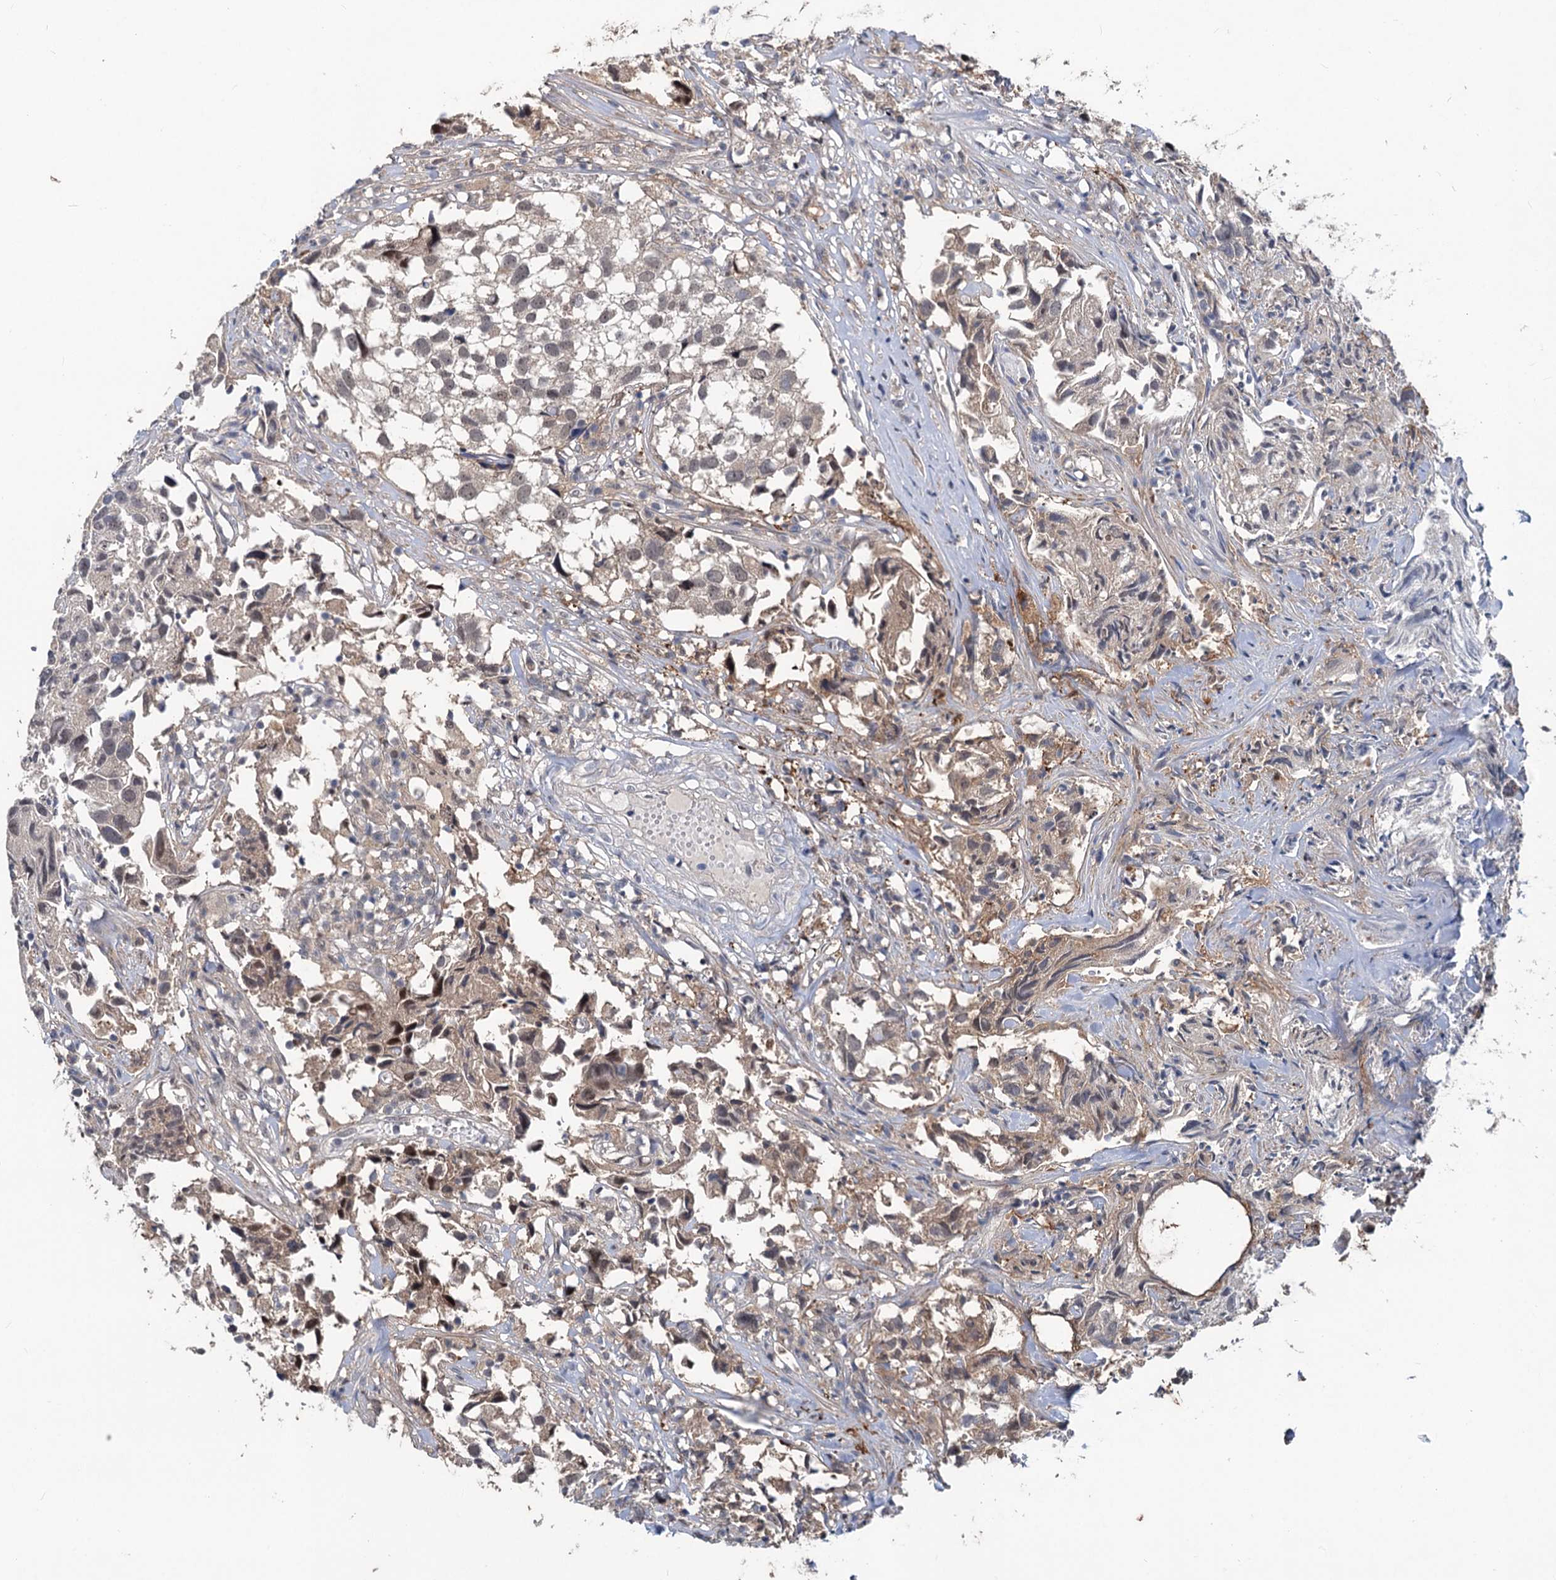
{"staining": {"intensity": "moderate", "quantity": "<25%", "location": "cytoplasmic/membranous"}, "tissue": "urothelial cancer", "cell_type": "Tumor cells", "image_type": "cancer", "snomed": [{"axis": "morphology", "description": "Urothelial carcinoma, High grade"}, {"axis": "topography", "description": "Urinary bladder"}], "caption": "A brown stain shows moderate cytoplasmic/membranous staining of a protein in human urothelial cancer tumor cells. The protein of interest is shown in brown color, while the nuclei are stained blue.", "gene": "PHF8", "patient": {"sex": "female", "age": 75}}